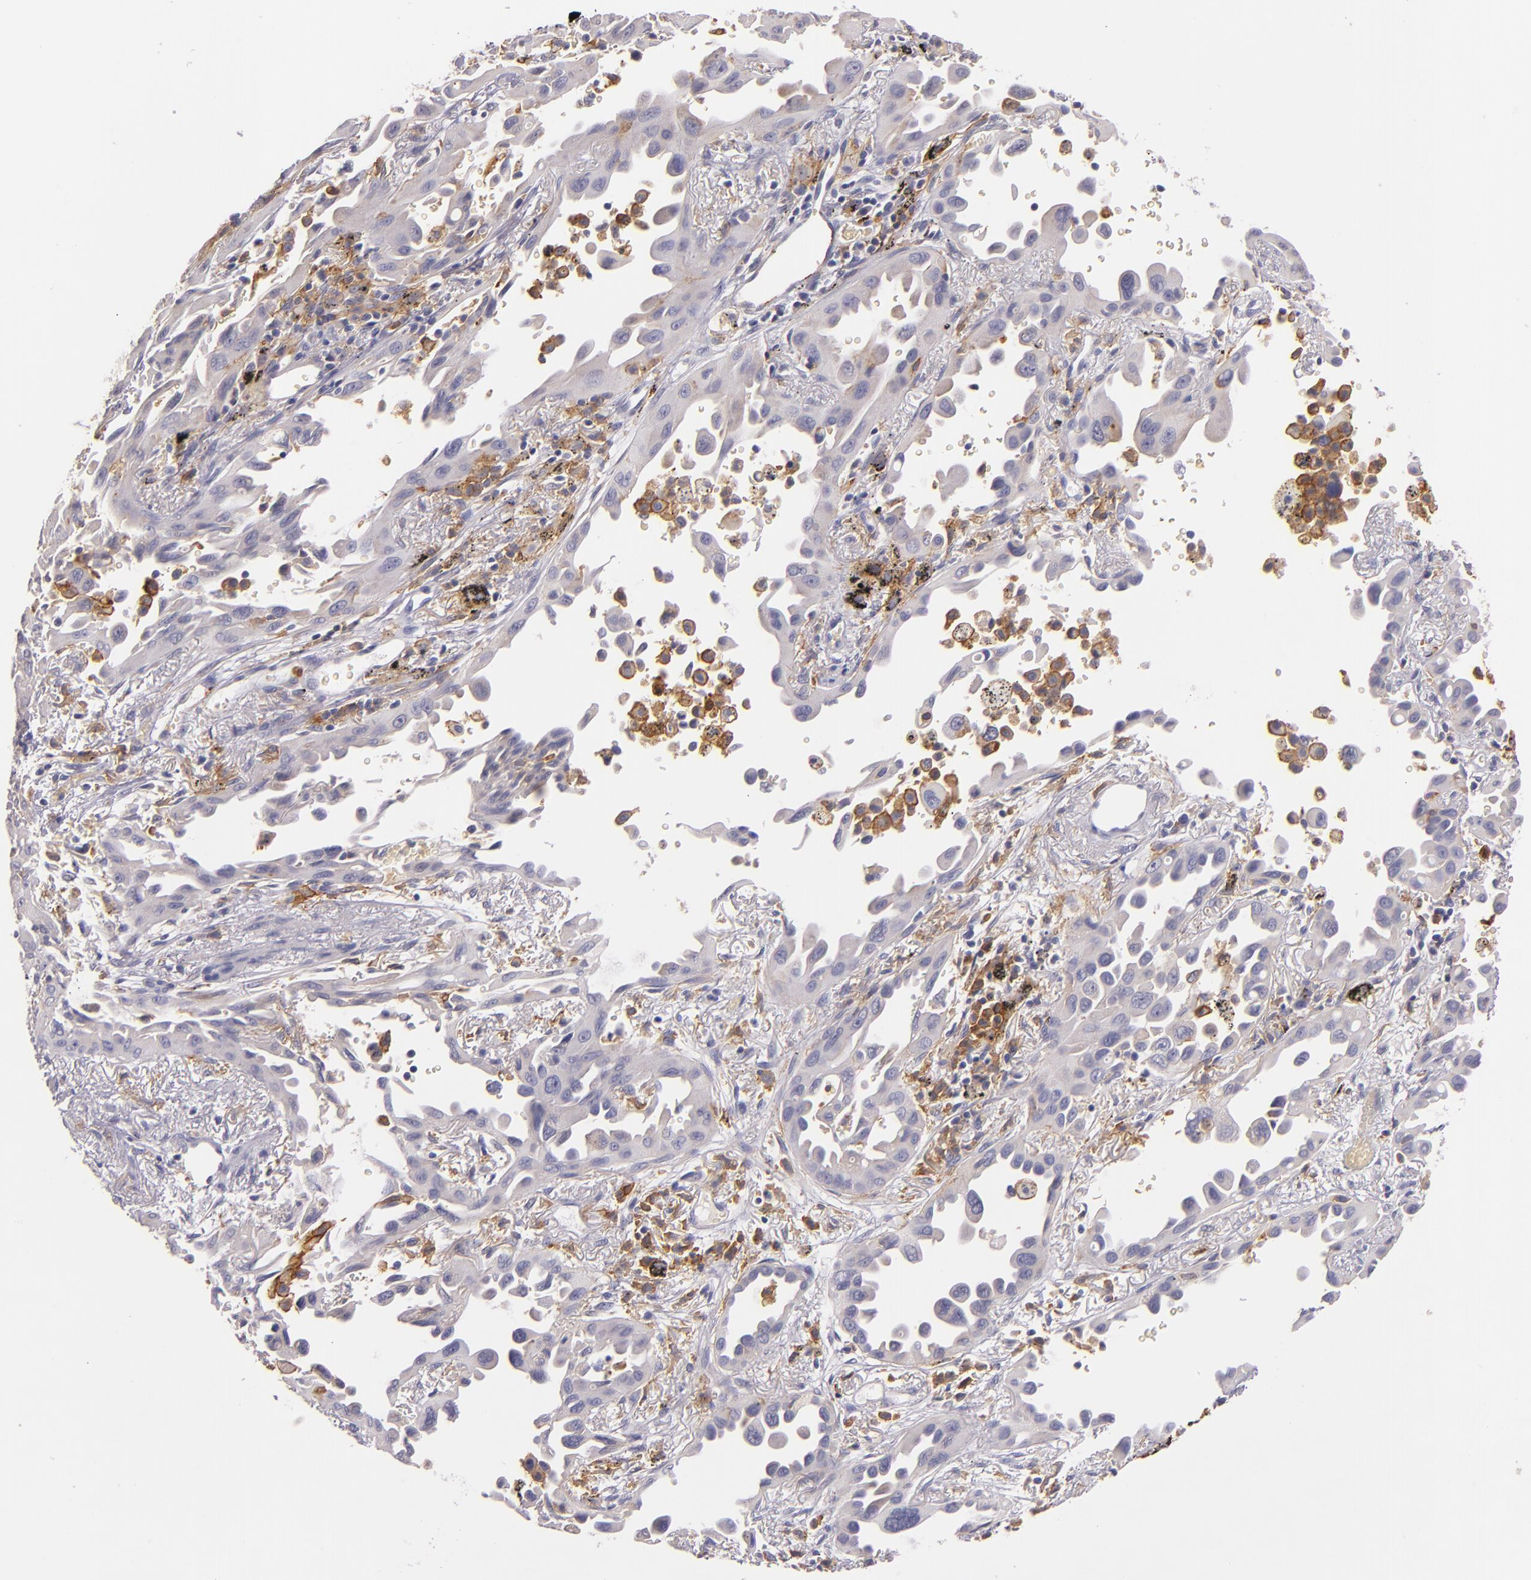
{"staining": {"intensity": "weak", "quantity": "<25%", "location": "cytoplasmic/membranous"}, "tissue": "lung cancer", "cell_type": "Tumor cells", "image_type": "cancer", "snomed": [{"axis": "morphology", "description": "Adenocarcinoma, NOS"}, {"axis": "topography", "description": "Lung"}], "caption": "Human lung cancer (adenocarcinoma) stained for a protein using IHC exhibits no expression in tumor cells.", "gene": "C5AR1", "patient": {"sex": "male", "age": 68}}